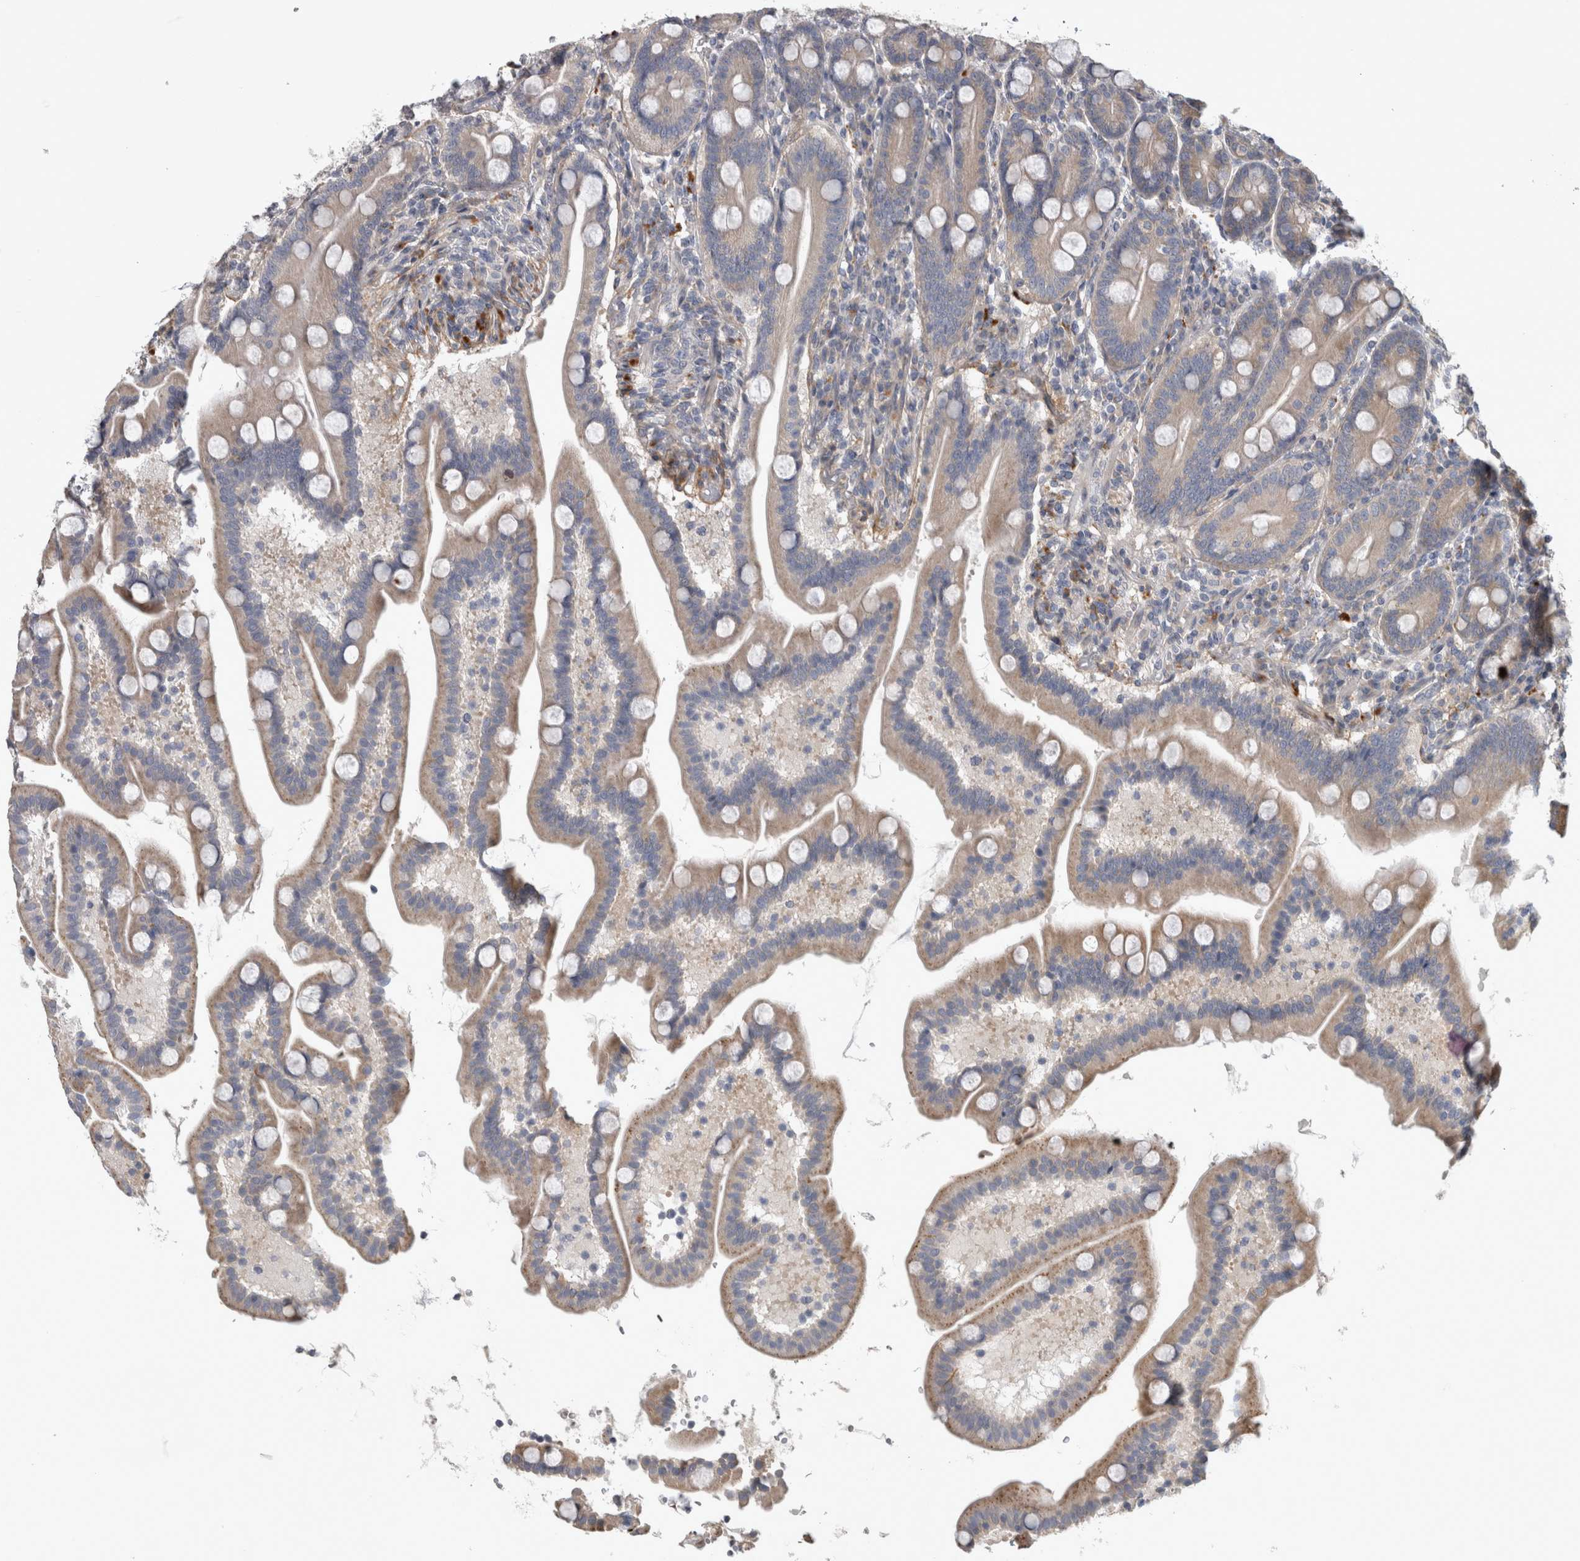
{"staining": {"intensity": "moderate", "quantity": "25%-75%", "location": "cytoplasmic/membranous"}, "tissue": "duodenum", "cell_type": "Glandular cells", "image_type": "normal", "snomed": [{"axis": "morphology", "description": "Normal tissue, NOS"}, {"axis": "topography", "description": "Duodenum"}], "caption": "Protein expression analysis of unremarkable human duodenum reveals moderate cytoplasmic/membranous positivity in about 25%-75% of glandular cells.", "gene": "ATXN2", "patient": {"sex": "male", "age": 54}}